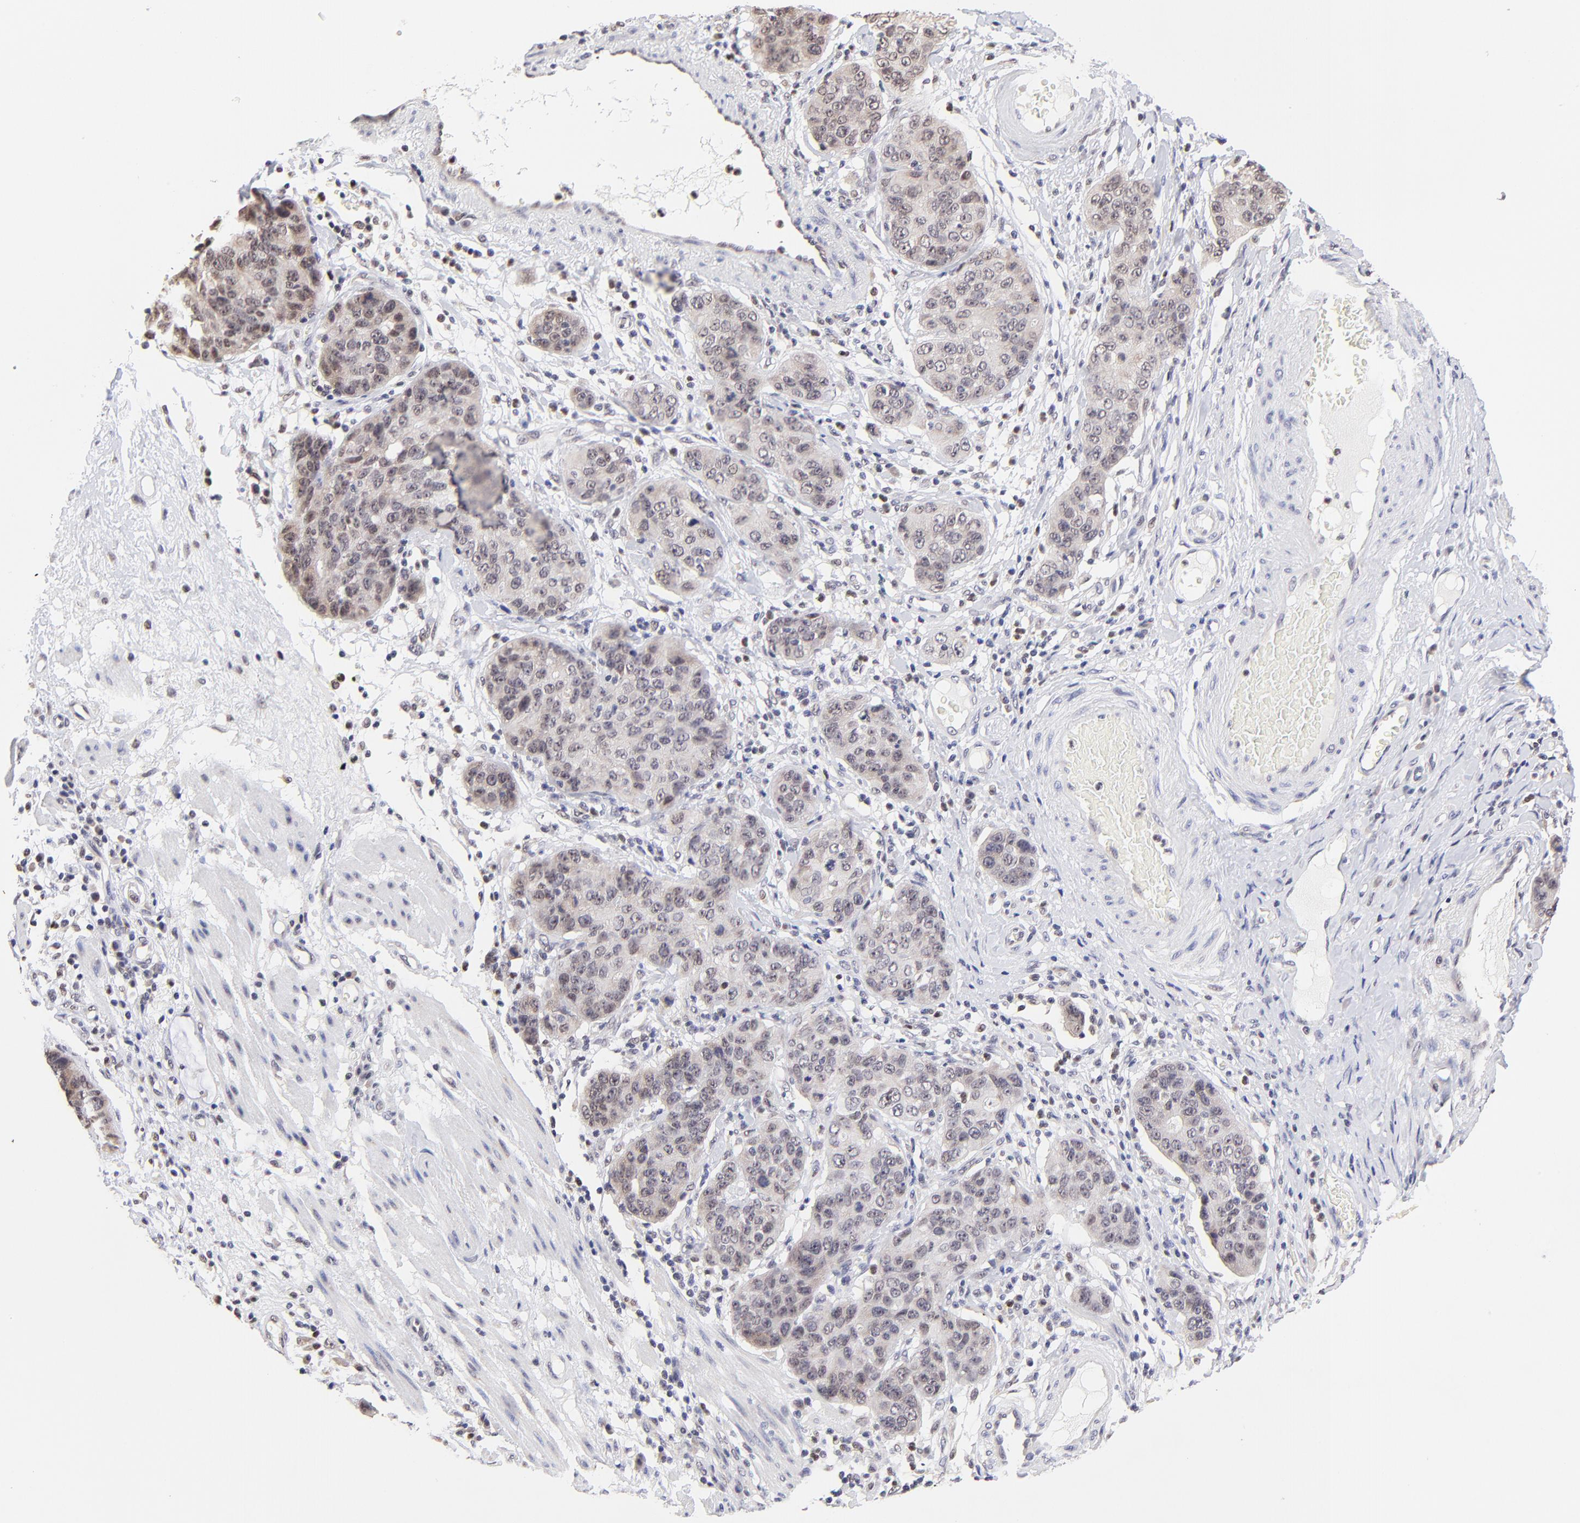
{"staining": {"intensity": "weak", "quantity": ">75%", "location": "cytoplasmic/membranous,nuclear"}, "tissue": "stomach cancer", "cell_type": "Tumor cells", "image_type": "cancer", "snomed": [{"axis": "morphology", "description": "Adenocarcinoma, NOS"}, {"axis": "topography", "description": "Esophagus"}, {"axis": "topography", "description": "Stomach"}], "caption": "DAB (3,3'-diaminobenzidine) immunohistochemical staining of human stomach cancer (adenocarcinoma) demonstrates weak cytoplasmic/membranous and nuclear protein staining in approximately >75% of tumor cells. Immunohistochemistry (ihc) stains the protein of interest in brown and the nuclei are stained blue.", "gene": "ZNF670", "patient": {"sex": "male", "age": 74}}